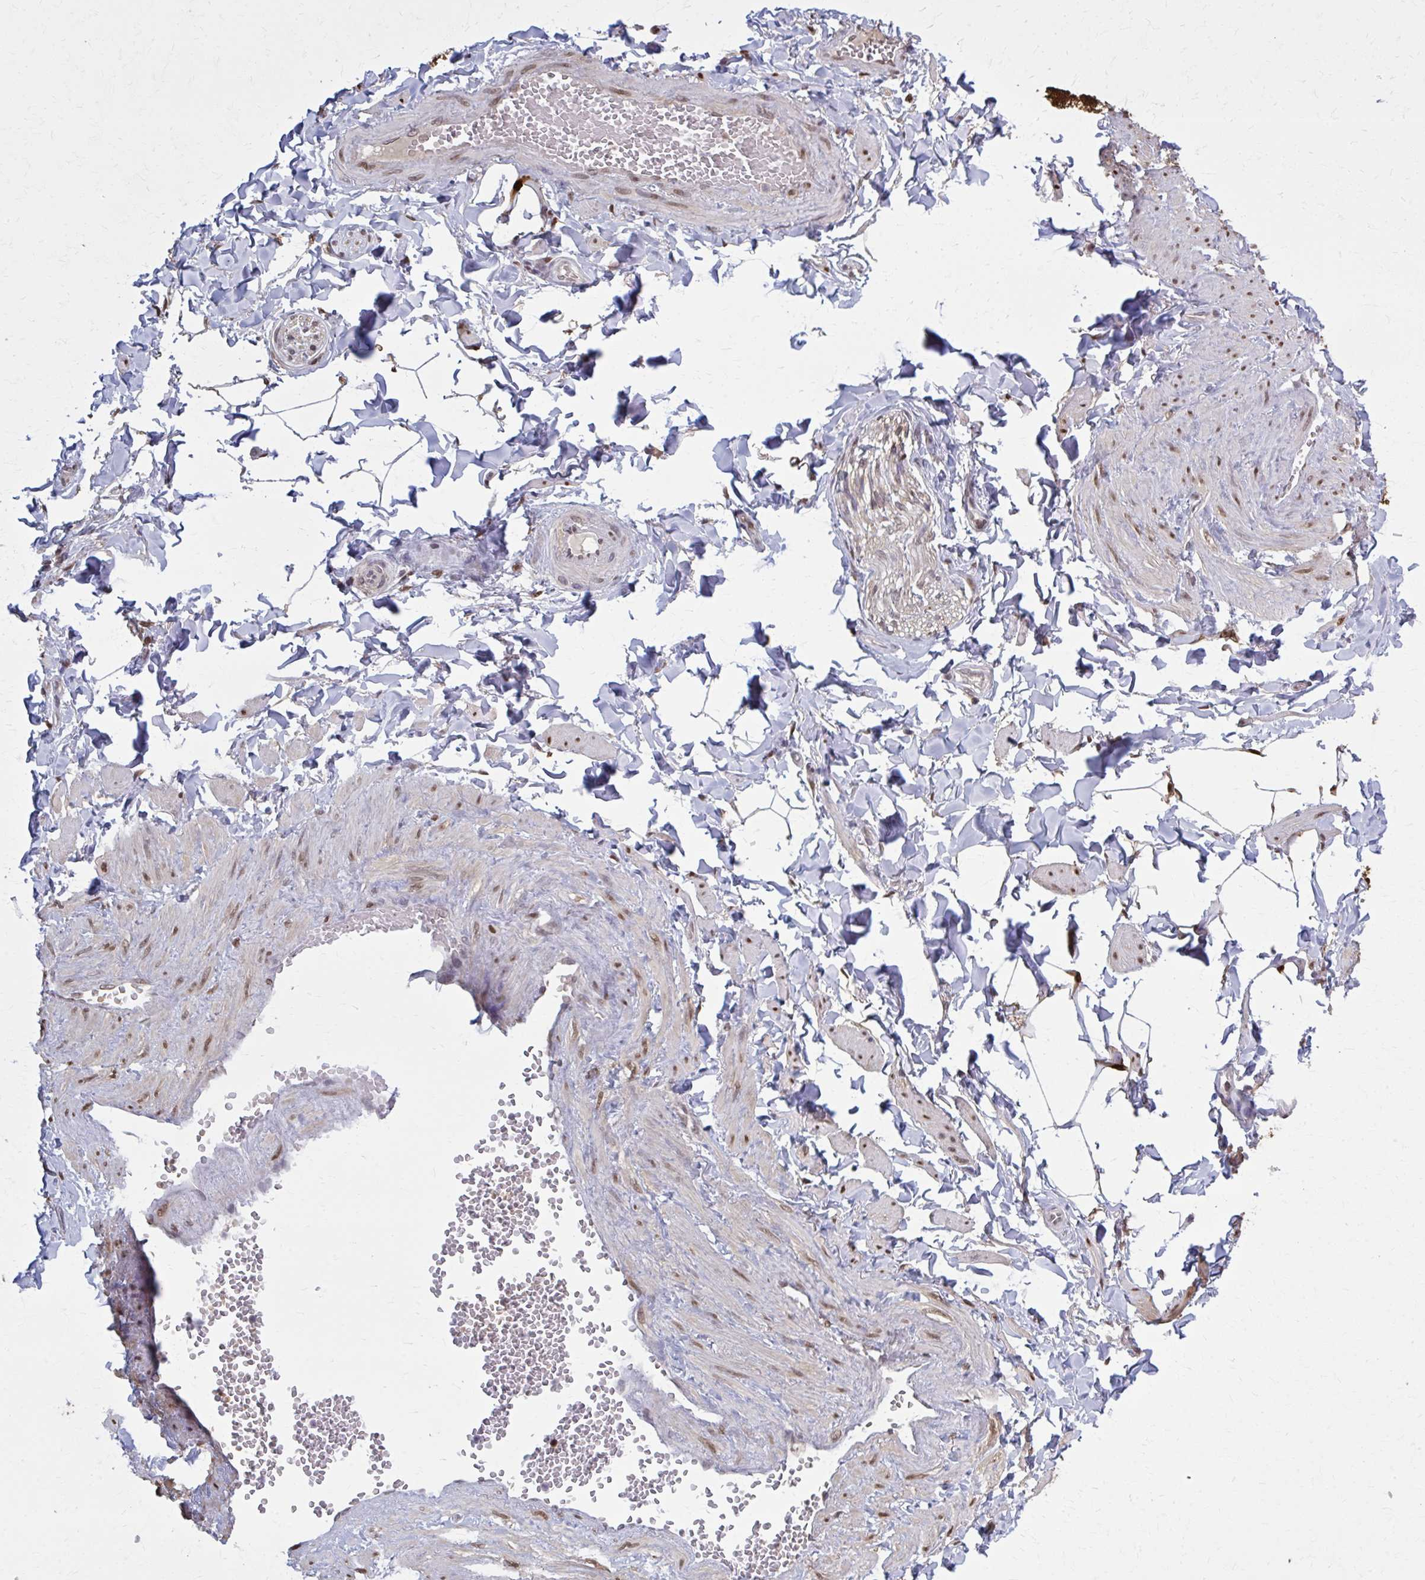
{"staining": {"intensity": "negative", "quantity": "none", "location": "none"}, "tissue": "adipose tissue", "cell_type": "Adipocytes", "image_type": "normal", "snomed": [{"axis": "morphology", "description": "Normal tissue, NOS"}, {"axis": "topography", "description": "Epididymis"}, {"axis": "topography", "description": "Peripheral nerve tissue"}], "caption": "DAB (3,3'-diaminobenzidine) immunohistochemical staining of unremarkable human adipose tissue exhibits no significant positivity in adipocytes.", "gene": "MDH1", "patient": {"sex": "male", "age": 32}}